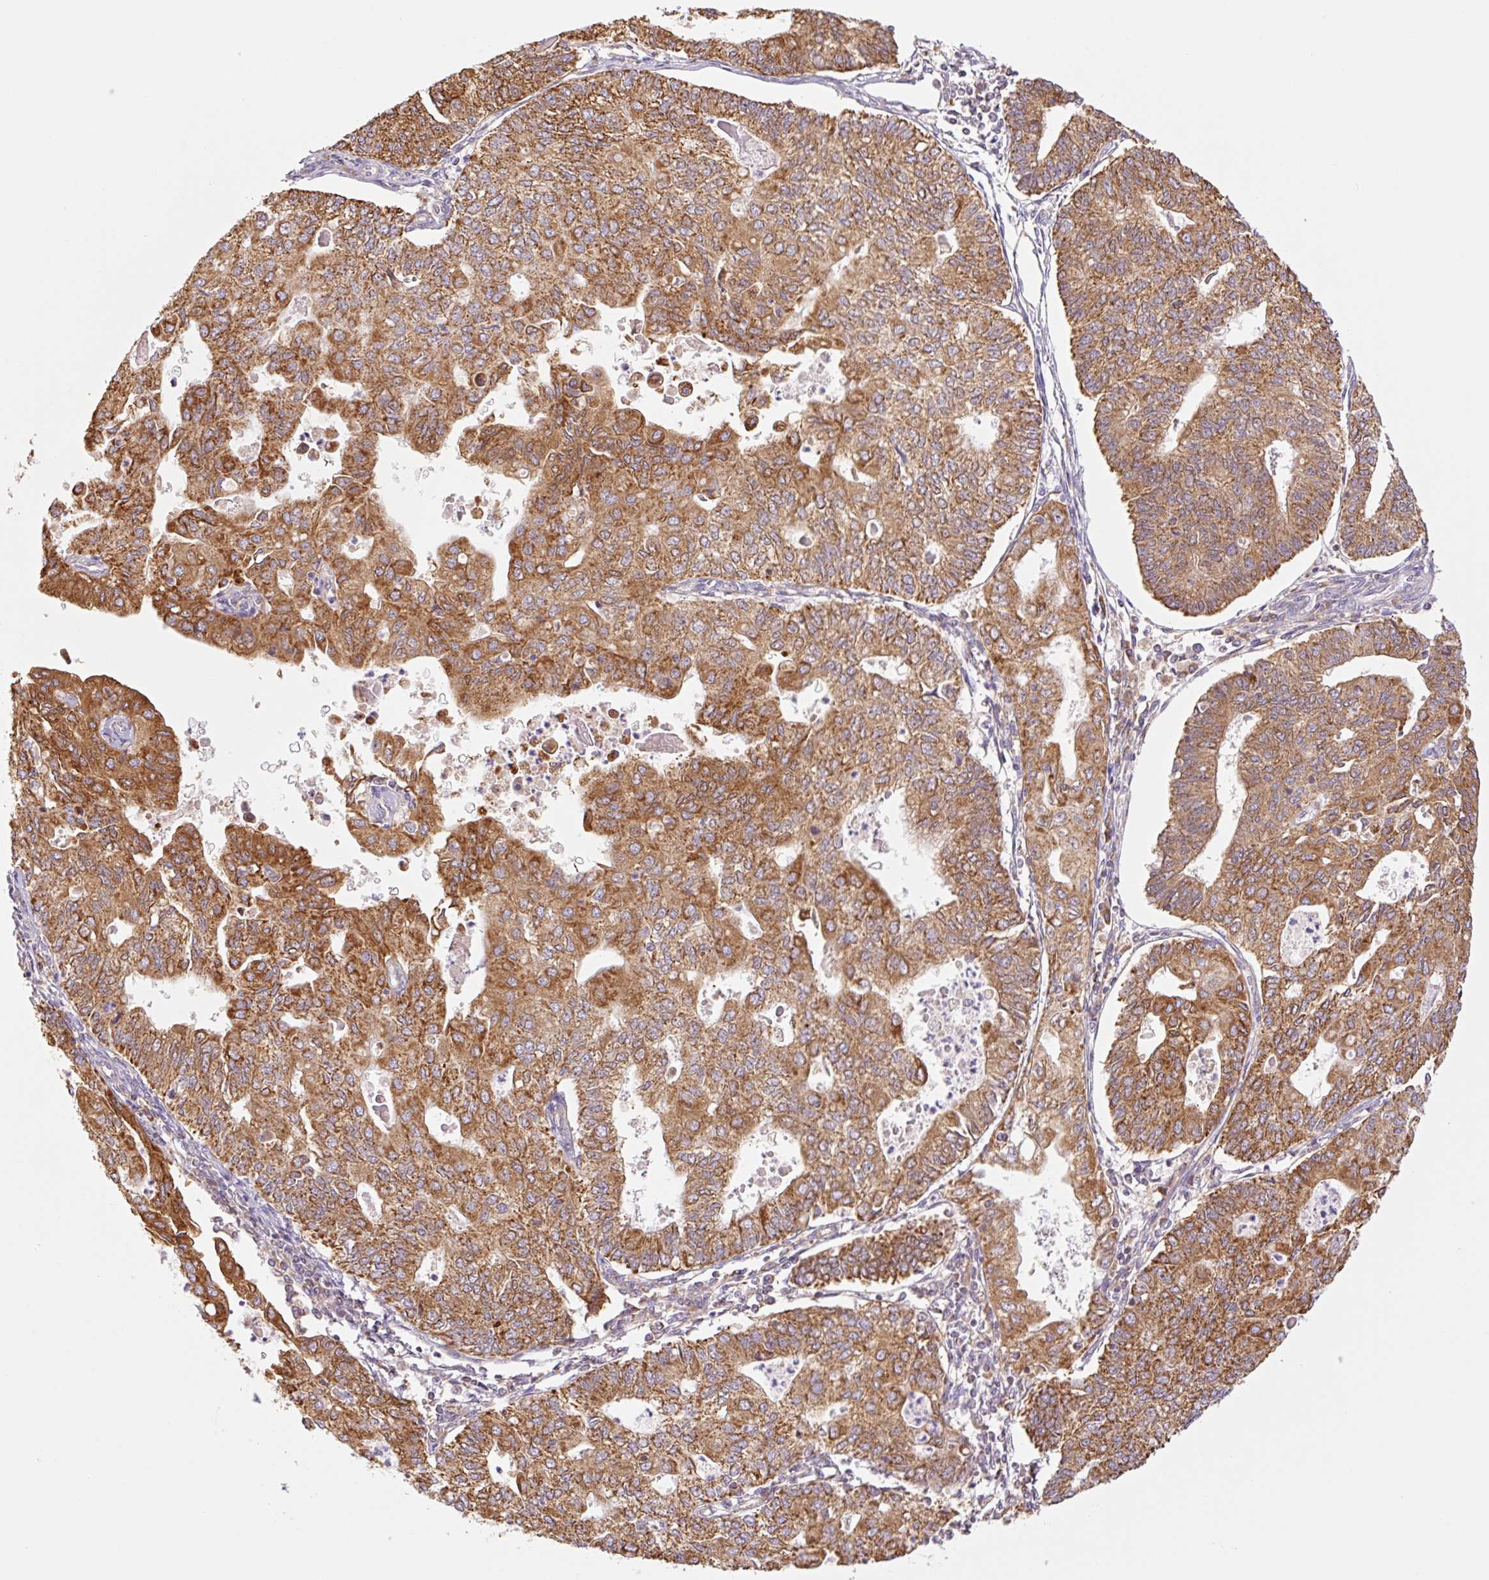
{"staining": {"intensity": "strong", "quantity": ">75%", "location": "cytoplasmic/membranous"}, "tissue": "endometrial cancer", "cell_type": "Tumor cells", "image_type": "cancer", "snomed": [{"axis": "morphology", "description": "Adenocarcinoma, NOS"}, {"axis": "topography", "description": "Endometrium"}], "caption": "Immunohistochemical staining of human endometrial adenocarcinoma shows strong cytoplasmic/membranous protein positivity in about >75% of tumor cells.", "gene": "GOSR2", "patient": {"sex": "female", "age": 56}}